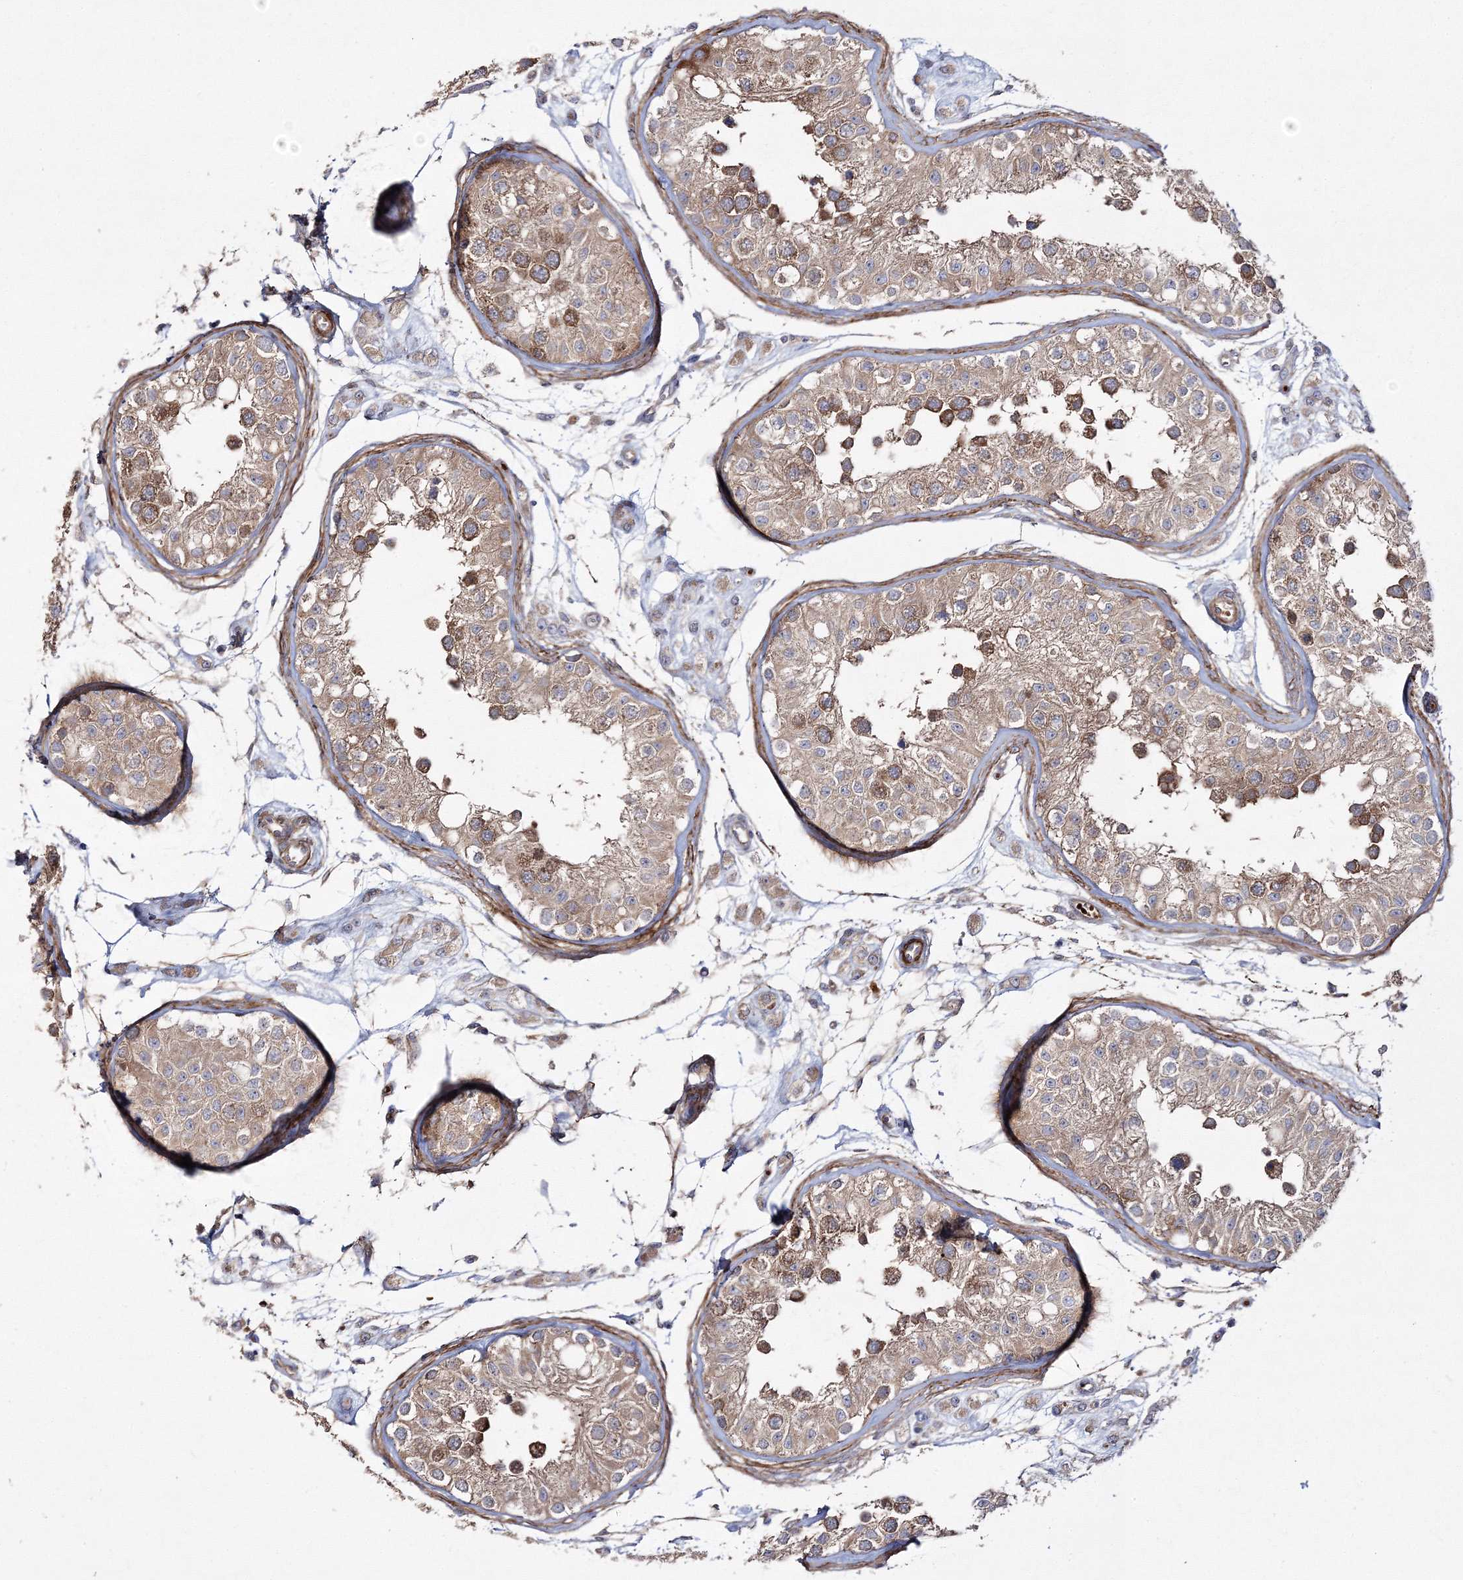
{"staining": {"intensity": "moderate", "quantity": ">75%", "location": "cytoplasmic/membranous"}, "tissue": "testis", "cell_type": "Cells in seminiferous ducts", "image_type": "normal", "snomed": [{"axis": "morphology", "description": "Normal tissue, NOS"}, {"axis": "morphology", "description": "Adenocarcinoma, metastatic, NOS"}, {"axis": "topography", "description": "Testis"}], "caption": "Testis stained with IHC reveals moderate cytoplasmic/membranous staining in approximately >75% of cells in seminiferous ducts. Nuclei are stained in blue.", "gene": "ZSWIM6", "patient": {"sex": "male", "age": 26}}